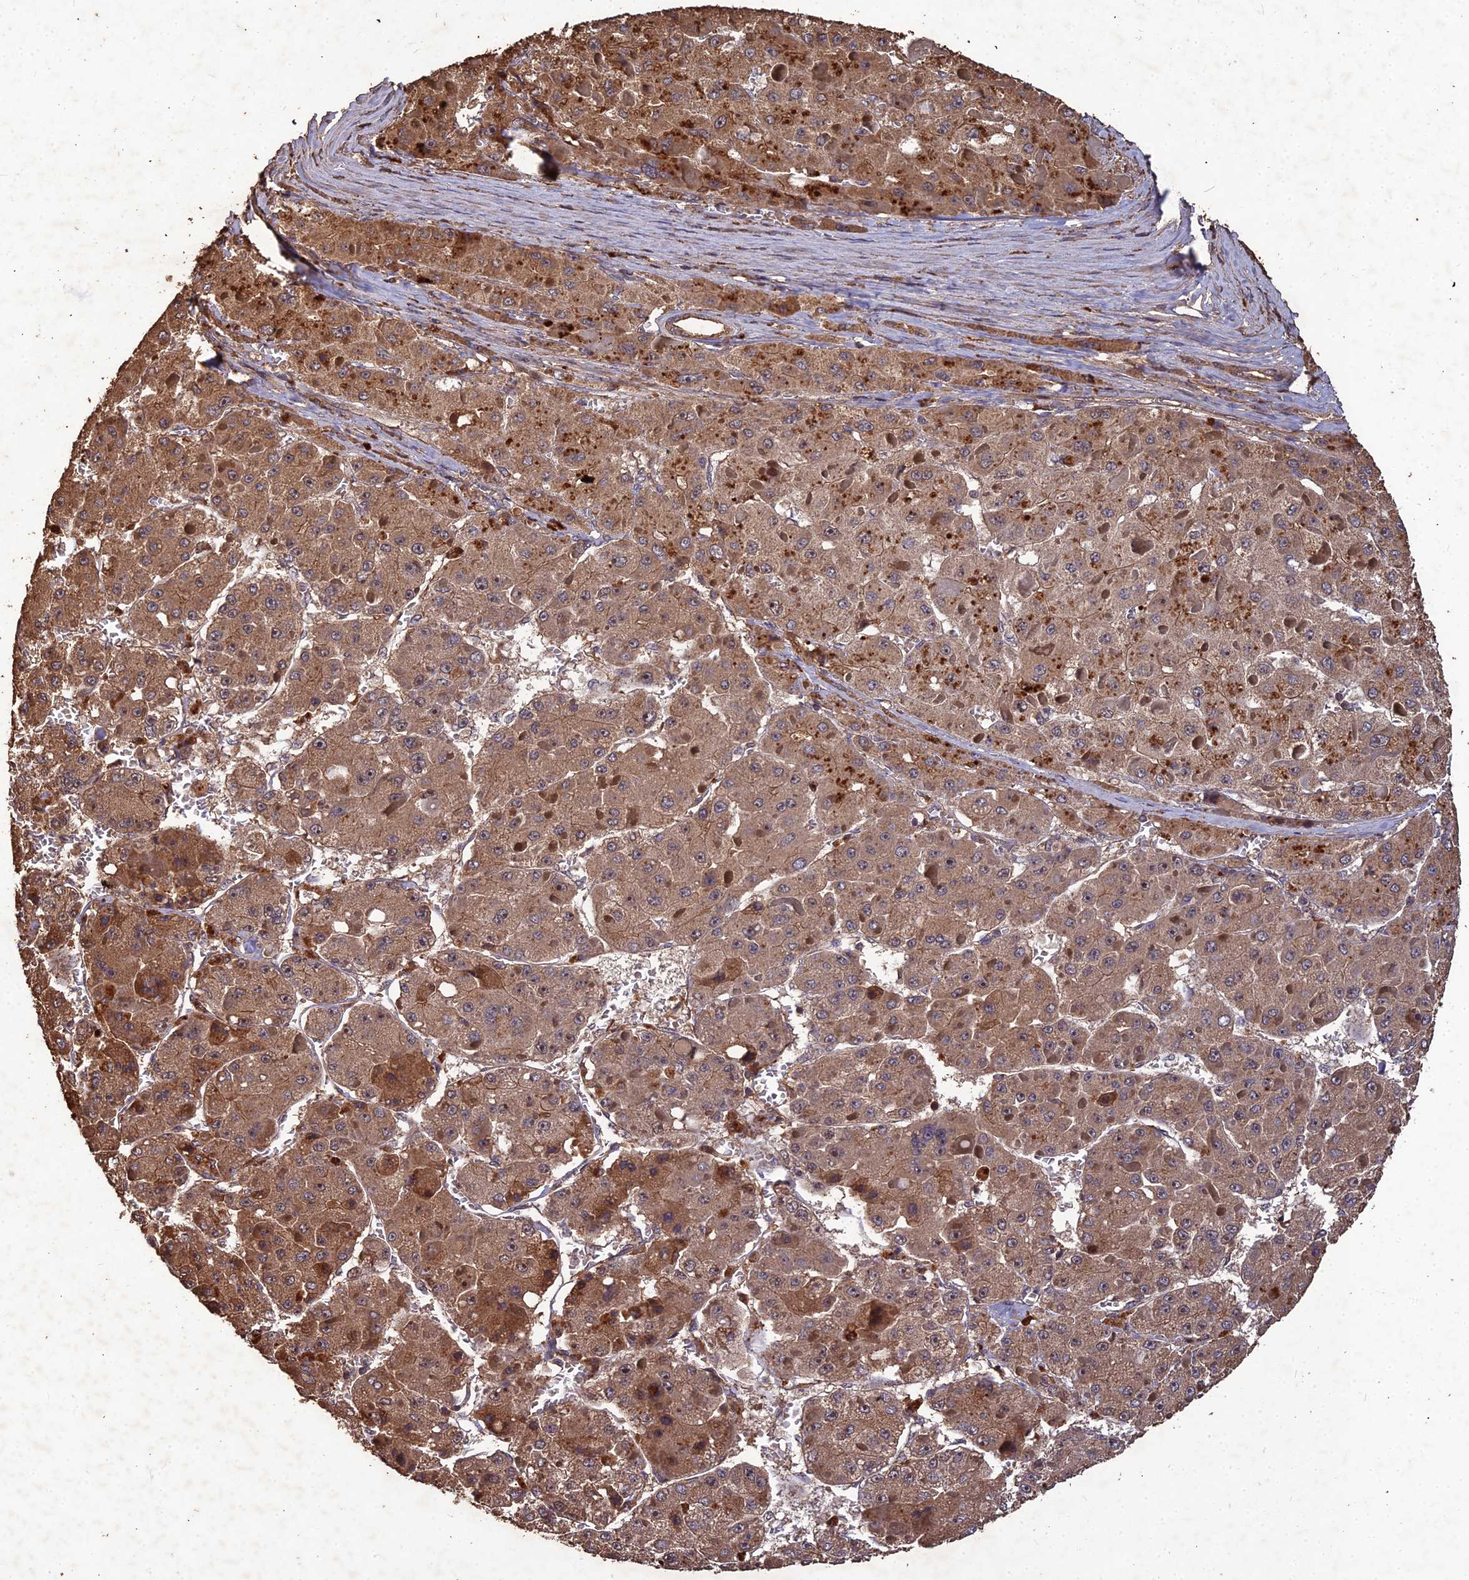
{"staining": {"intensity": "moderate", "quantity": ">75%", "location": "cytoplasmic/membranous"}, "tissue": "liver cancer", "cell_type": "Tumor cells", "image_type": "cancer", "snomed": [{"axis": "morphology", "description": "Carcinoma, Hepatocellular, NOS"}, {"axis": "topography", "description": "Liver"}], "caption": "Liver hepatocellular carcinoma was stained to show a protein in brown. There is medium levels of moderate cytoplasmic/membranous expression in approximately >75% of tumor cells. The staining was performed using DAB (3,3'-diaminobenzidine), with brown indicating positive protein expression. Nuclei are stained blue with hematoxylin.", "gene": "SYMPK", "patient": {"sex": "female", "age": 73}}